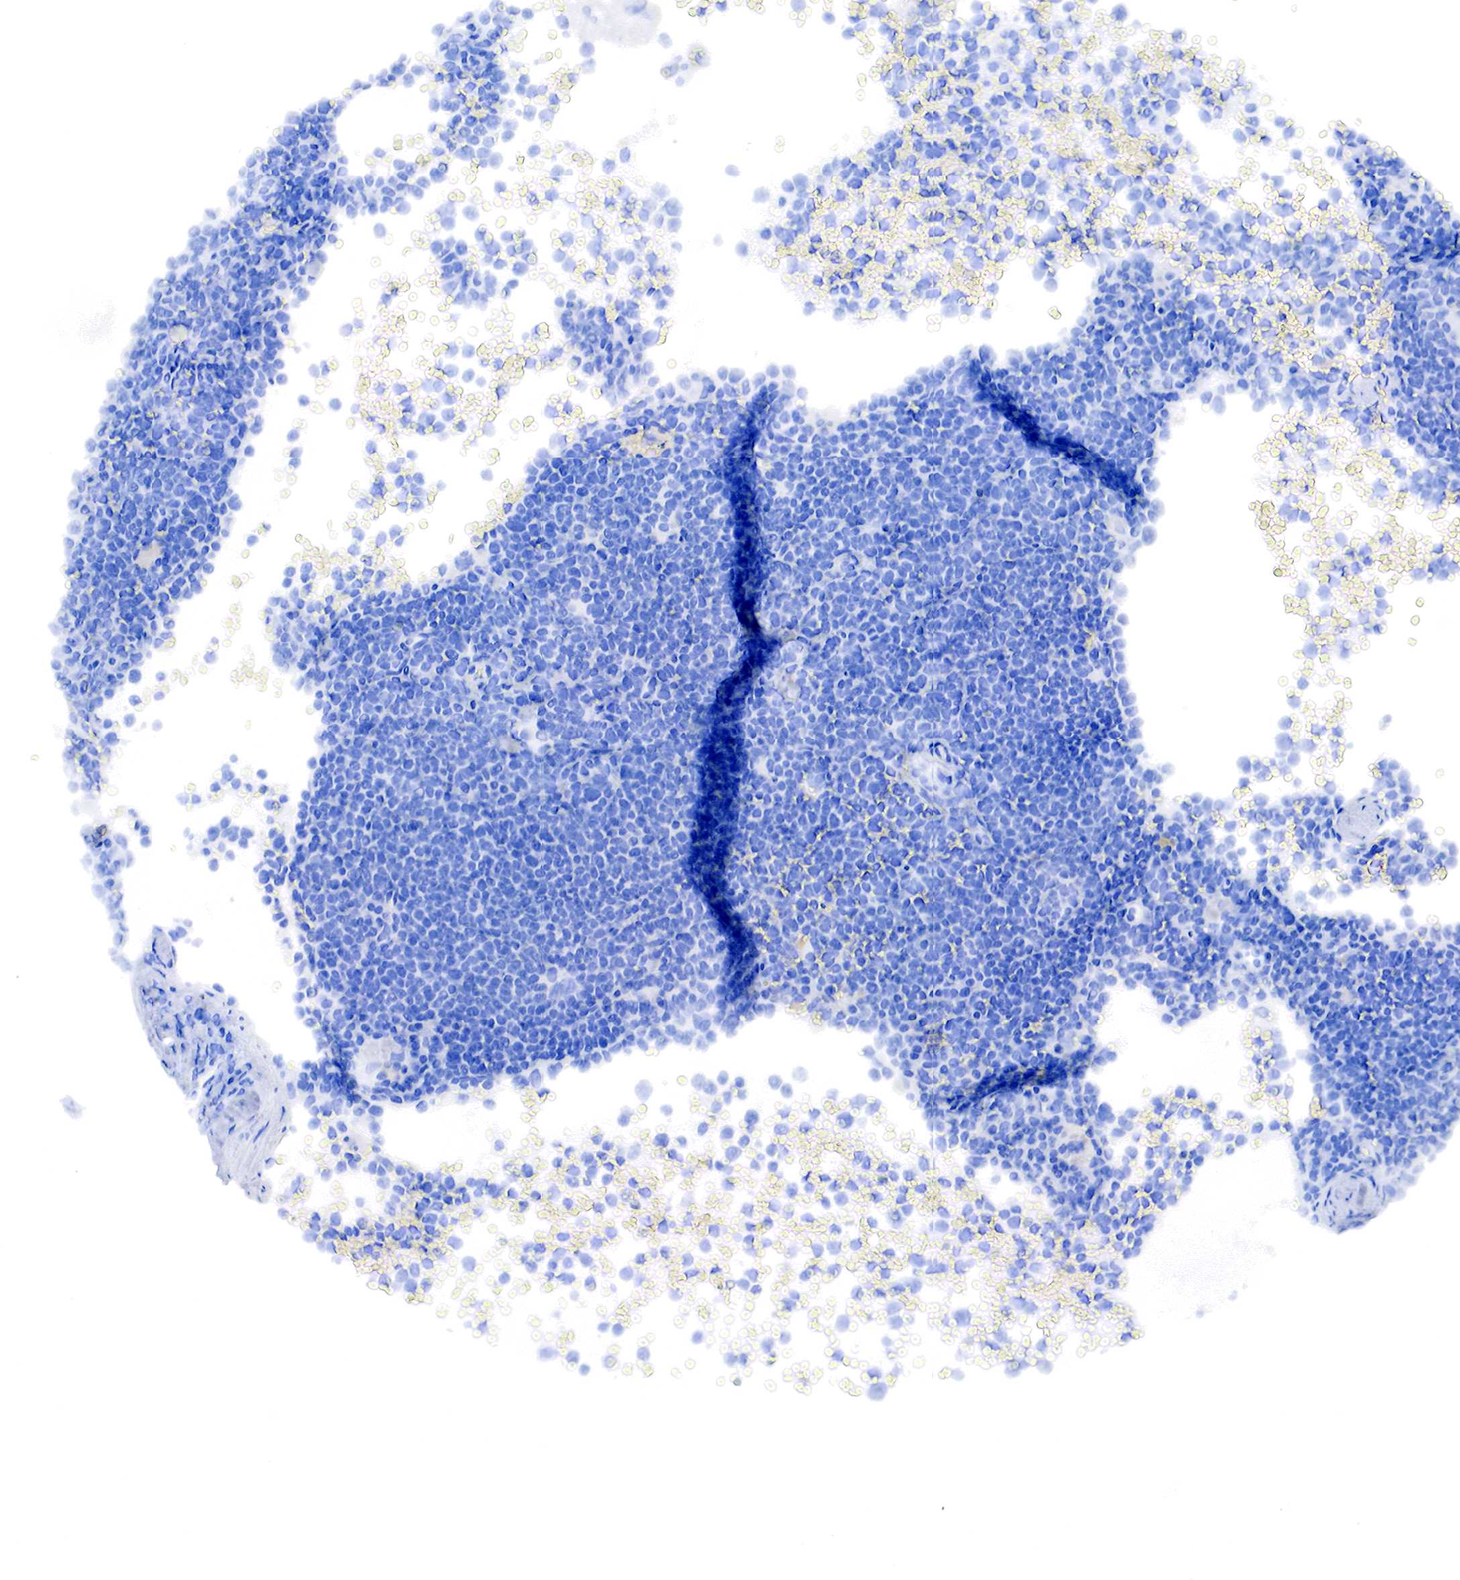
{"staining": {"intensity": "negative", "quantity": "none", "location": "none"}, "tissue": "lymphoma", "cell_type": "Tumor cells", "image_type": "cancer", "snomed": [{"axis": "morphology", "description": "Malignant lymphoma, non-Hodgkin's type, High grade"}, {"axis": "topography", "description": "Lymph node"}], "caption": "An immunohistochemistry image of lymphoma is shown. There is no staining in tumor cells of lymphoma.", "gene": "RDX", "patient": {"sex": "female", "age": 76}}